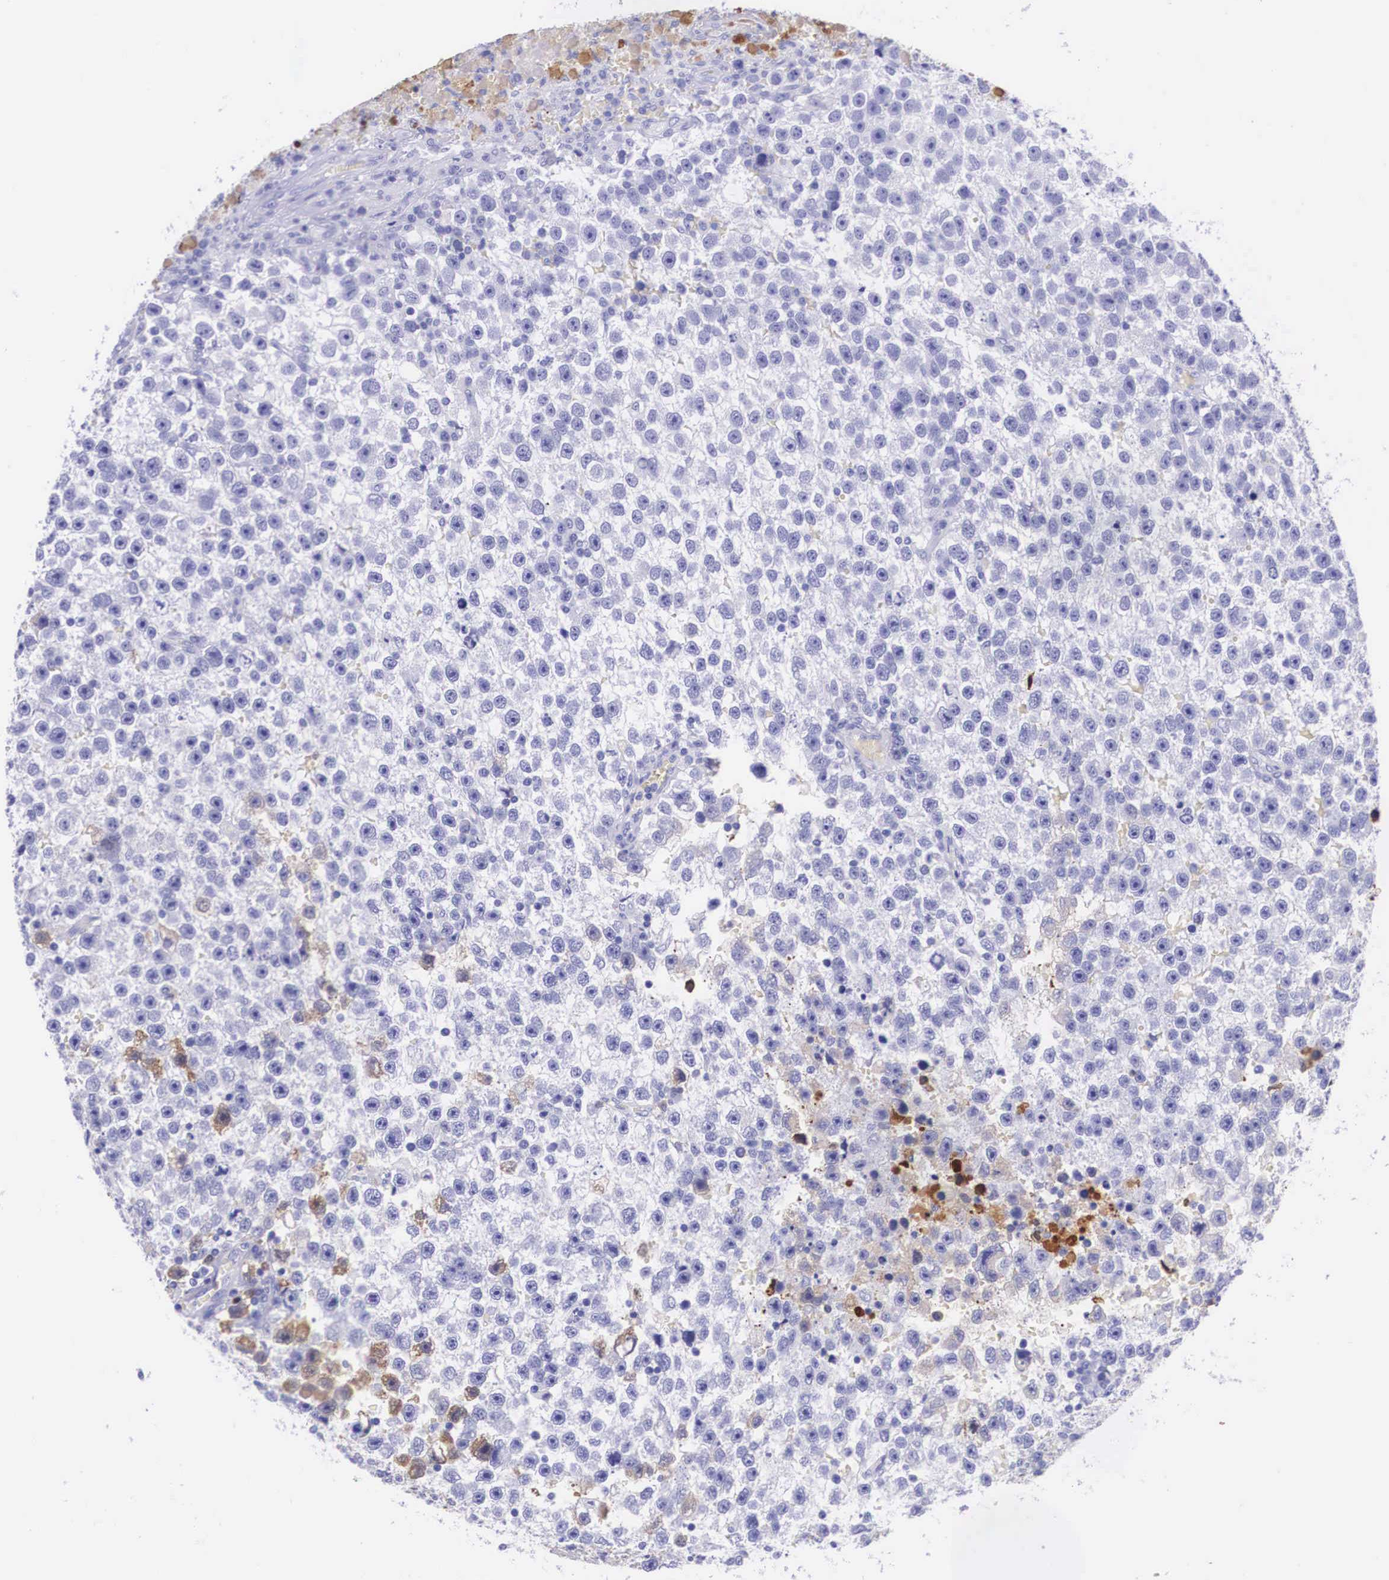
{"staining": {"intensity": "negative", "quantity": "none", "location": "none"}, "tissue": "testis cancer", "cell_type": "Tumor cells", "image_type": "cancer", "snomed": [{"axis": "morphology", "description": "Seminoma, NOS"}, {"axis": "topography", "description": "Testis"}], "caption": "This is an immunohistochemistry (IHC) image of testis cancer. There is no staining in tumor cells.", "gene": "PLG", "patient": {"sex": "male", "age": 33}}